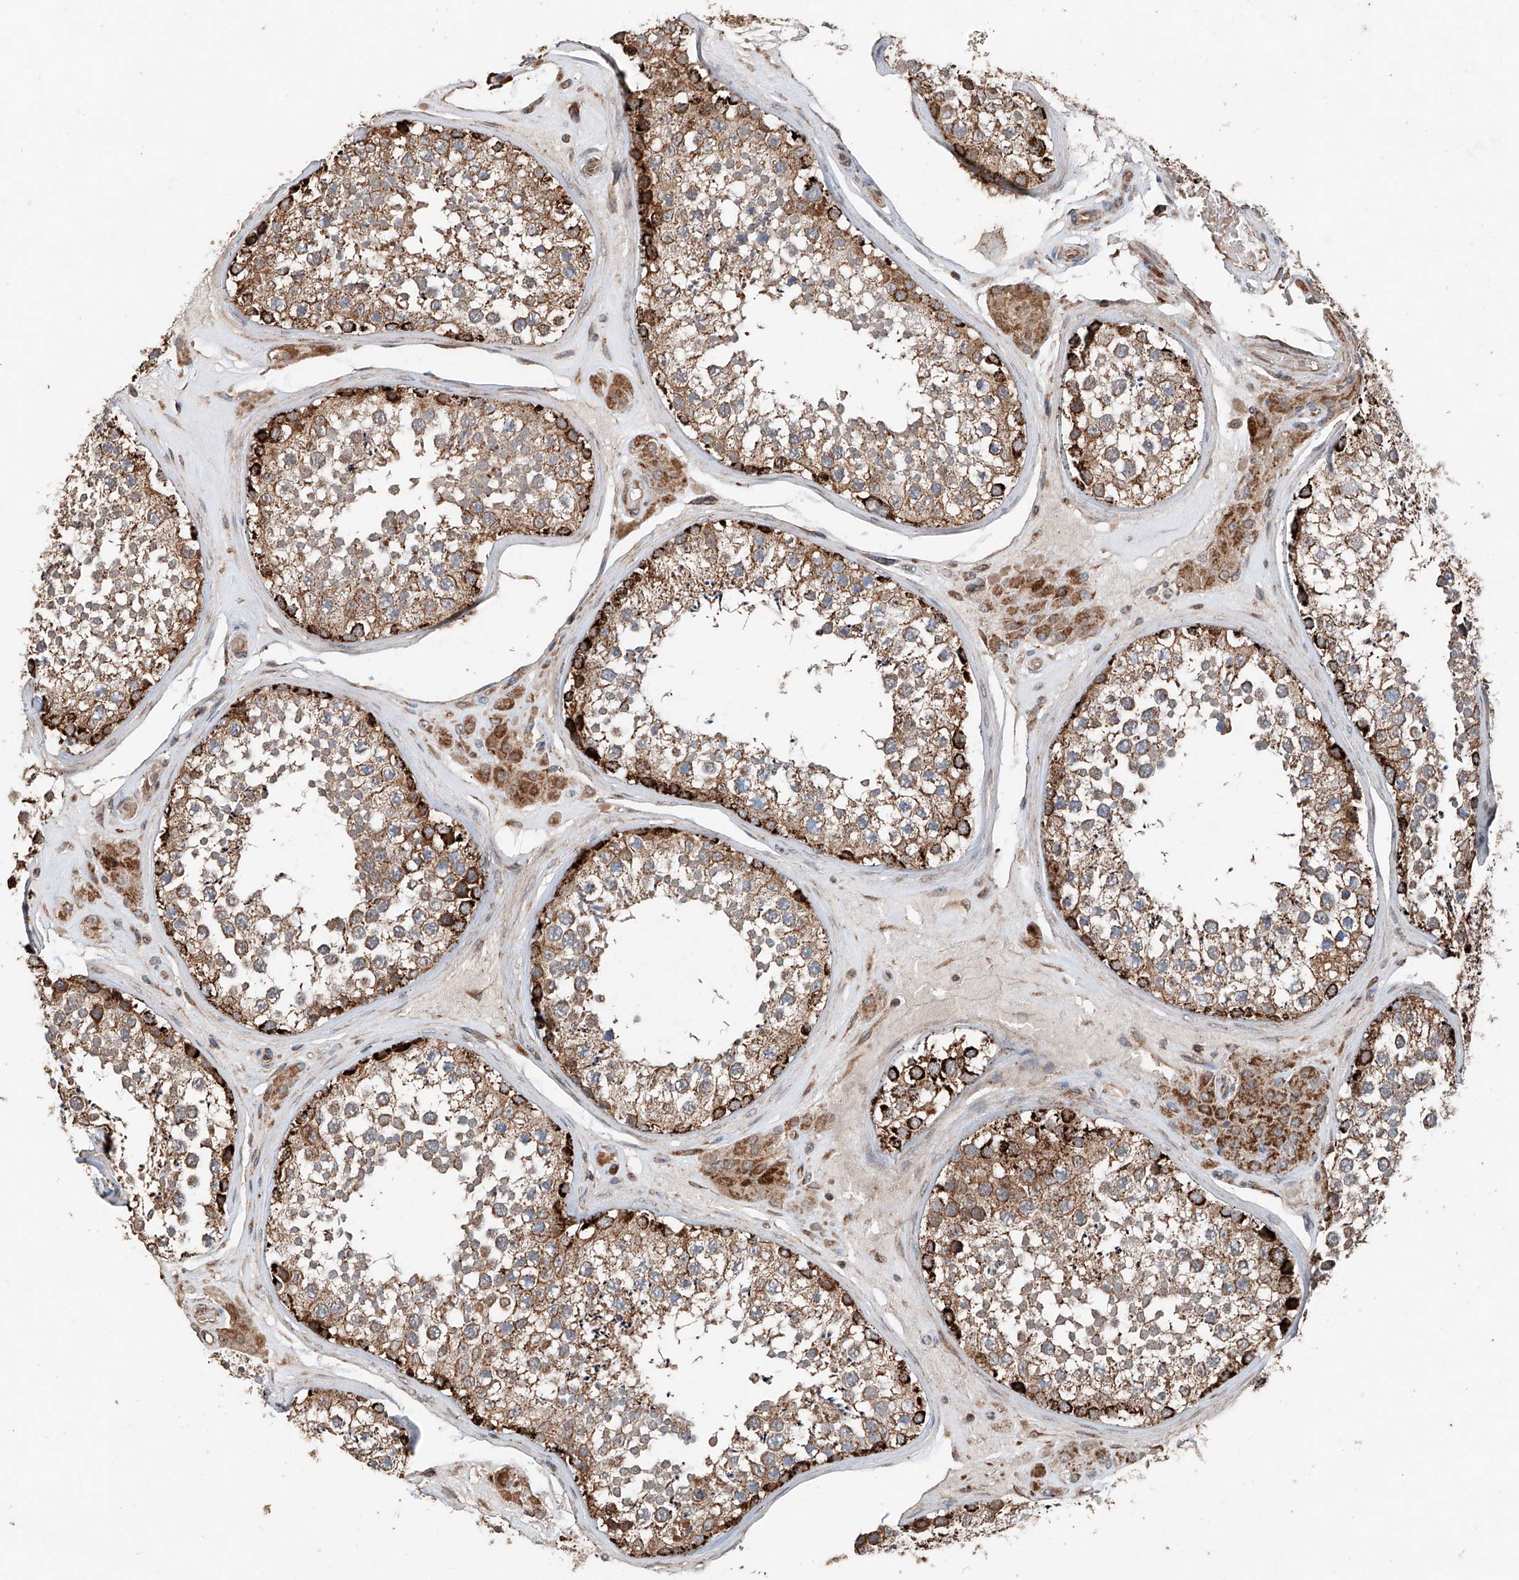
{"staining": {"intensity": "strong", "quantity": ">75%", "location": "cytoplasmic/membranous"}, "tissue": "testis", "cell_type": "Cells in seminiferous ducts", "image_type": "normal", "snomed": [{"axis": "morphology", "description": "Normal tissue, NOS"}, {"axis": "topography", "description": "Testis"}], "caption": "Testis stained with IHC demonstrates strong cytoplasmic/membranous positivity in about >75% of cells in seminiferous ducts. (DAB IHC, brown staining for protein, blue staining for nuclei).", "gene": "AP4B1", "patient": {"sex": "male", "age": 46}}